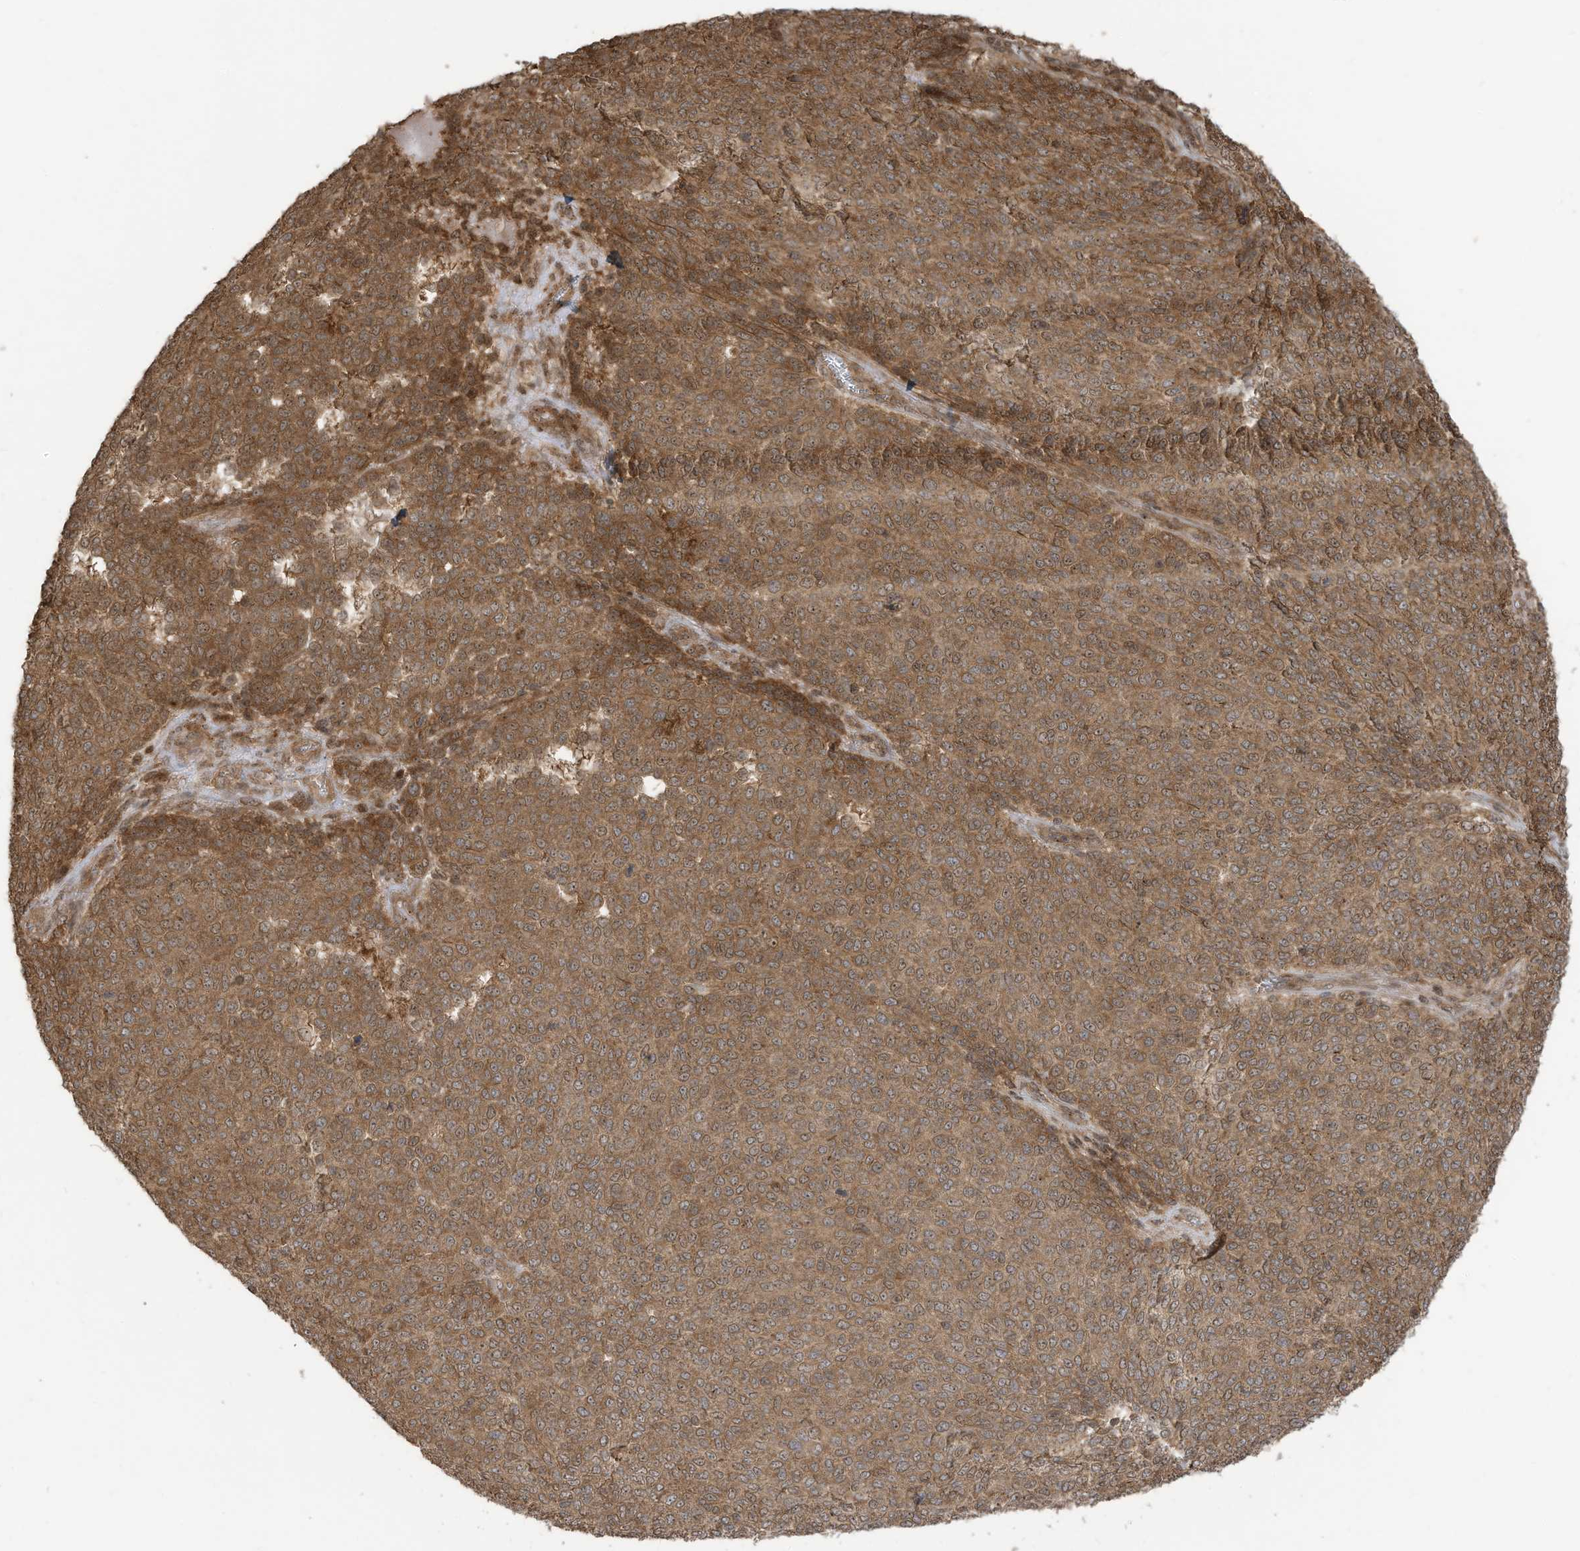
{"staining": {"intensity": "moderate", "quantity": ">75%", "location": "cytoplasmic/membranous"}, "tissue": "melanoma", "cell_type": "Tumor cells", "image_type": "cancer", "snomed": [{"axis": "morphology", "description": "Malignant melanoma, NOS"}, {"axis": "topography", "description": "Skin"}], "caption": "The immunohistochemical stain shows moderate cytoplasmic/membranous expression in tumor cells of melanoma tissue.", "gene": "CARF", "patient": {"sex": "male", "age": 49}}